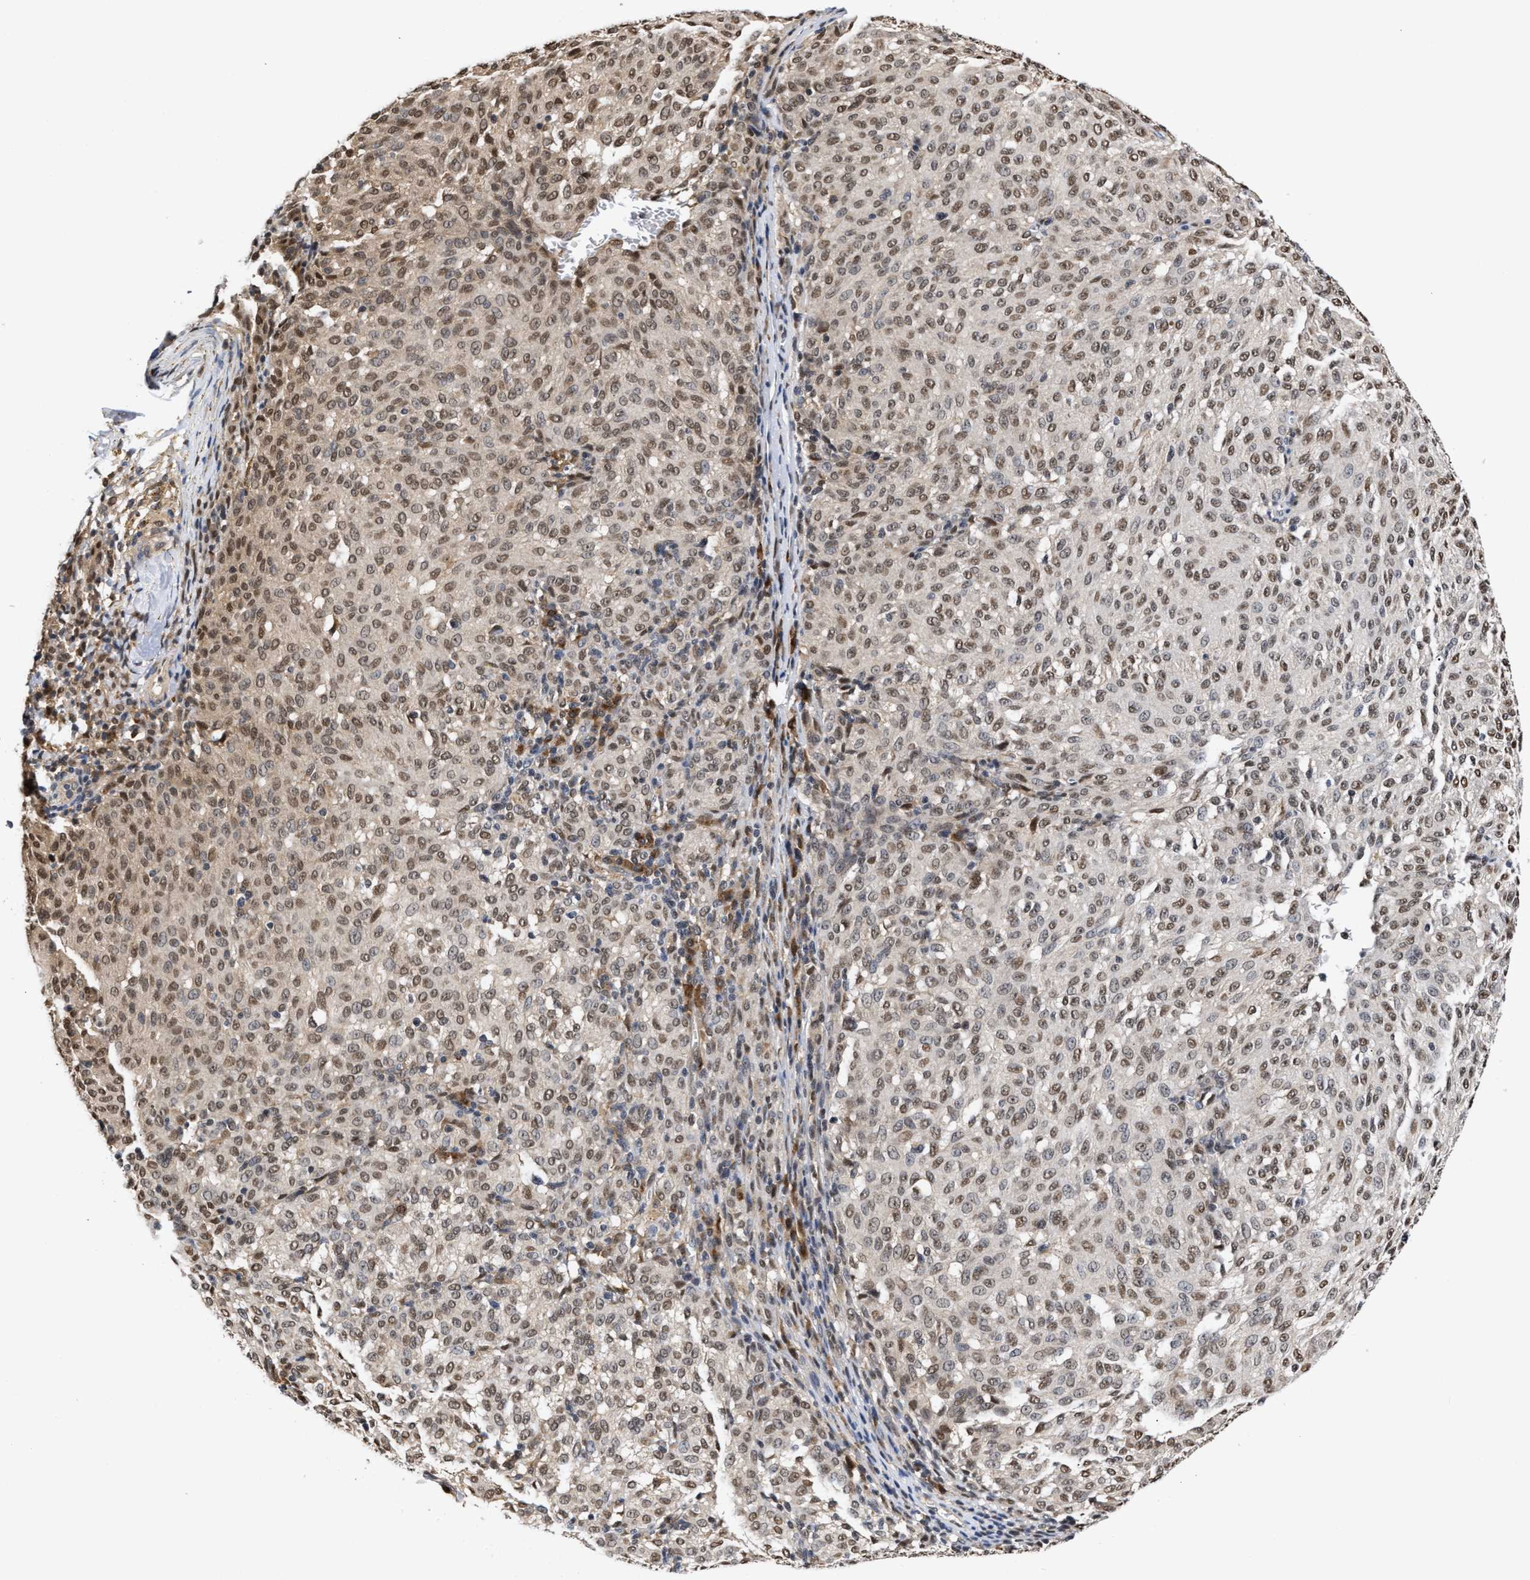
{"staining": {"intensity": "weak", "quantity": ">75%", "location": "cytoplasmic/membranous,nuclear"}, "tissue": "melanoma", "cell_type": "Tumor cells", "image_type": "cancer", "snomed": [{"axis": "morphology", "description": "Malignant melanoma, NOS"}, {"axis": "topography", "description": "Skin"}], "caption": "Immunohistochemistry (IHC) image of malignant melanoma stained for a protein (brown), which reveals low levels of weak cytoplasmic/membranous and nuclear staining in approximately >75% of tumor cells.", "gene": "CLIP2", "patient": {"sex": "female", "age": 72}}